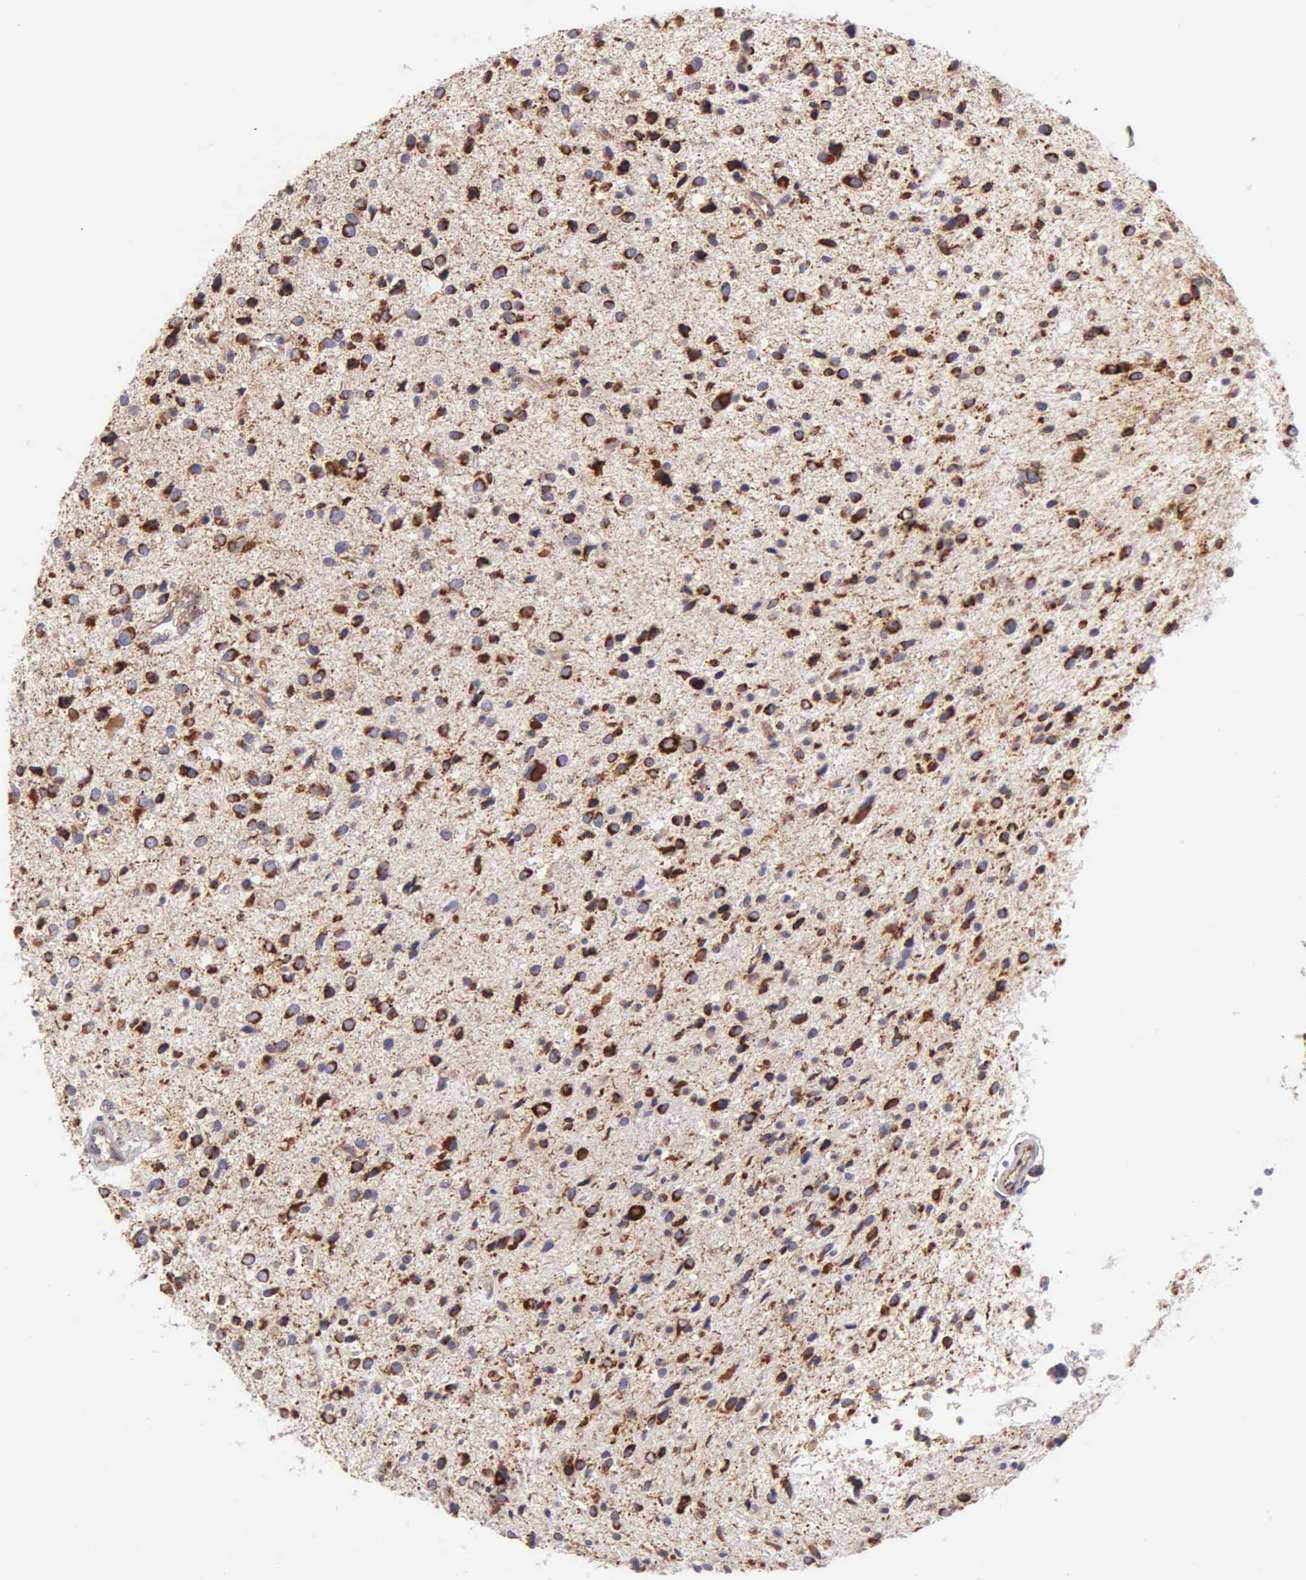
{"staining": {"intensity": "strong", "quantity": ">75%", "location": "cytoplasmic/membranous"}, "tissue": "glioma", "cell_type": "Tumor cells", "image_type": "cancer", "snomed": [{"axis": "morphology", "description": "Glioma, malignant, Low grade"}, {"axis": "topography", "description": "Brain"}], "caption": "Malignant low-grade glioma was stained to show a protein in brown. There is high levels of strong cytoplasmic/membranous expression in about >75% of tumor cells.", "gene": "CKAP4", "patient": {"sex": "female", "age": 46}}